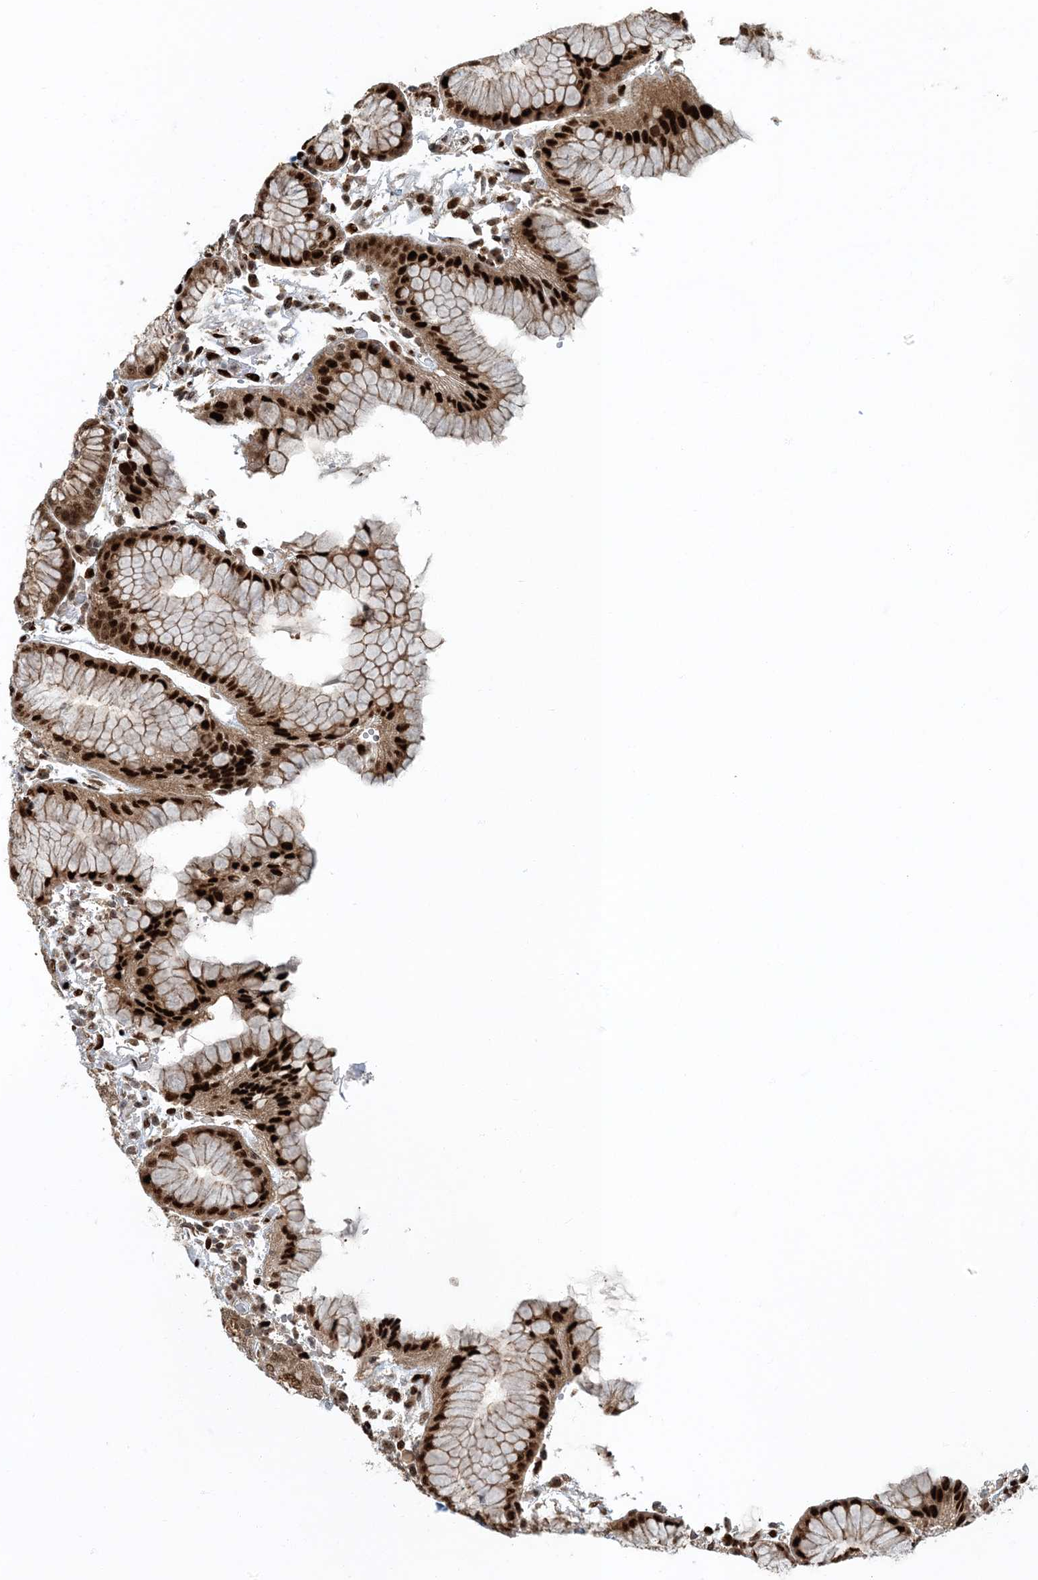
{"staining": {"intensity": "strong", "quantity": "25%-75%", "location": "cytoplasmic/membranous,nuclear"}, "tissue": "stomach", "cell_type": "Glandular cells", "image_type": "normal", "snomed": [{"axis": "morphology", "description": "Normal tissue, NOS"}, {"axis": "topography", "description": "Stomach"}, {"axis": "topography", "description": "Stomach, lower"}], "caption": "Glandular cells demonstrate high levels of strong cytoplasmic/membranous,nuclear expression in approximately 25%-75% of cells in benign stomach.", "gene": "MBD1", "patient": {"sex": "female", "age": 56}}